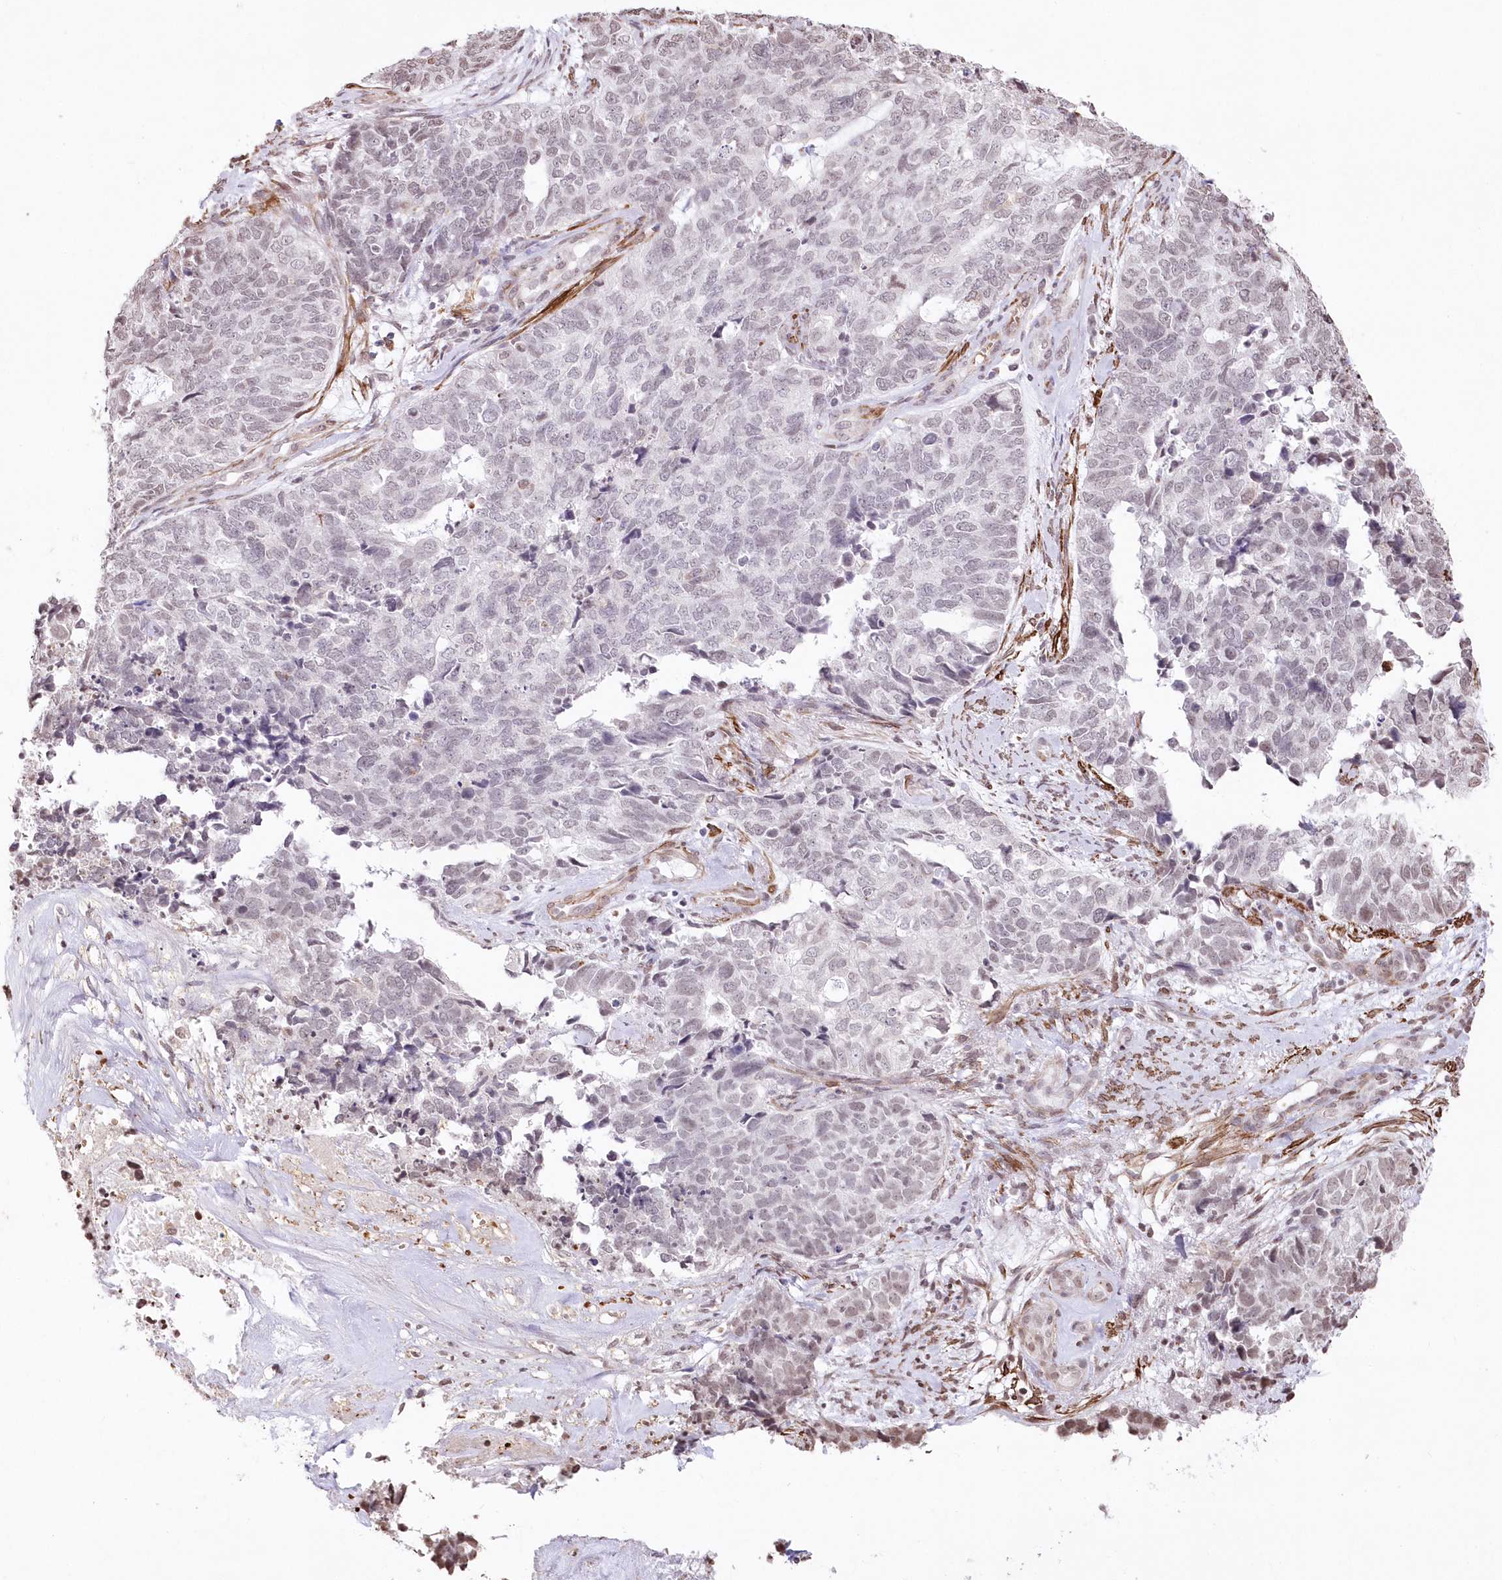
{"staining": {"intensity": "negative", "quantity": "none", "location": "none"}, "tissue": "cervical cancer", "cell_type": "Tumor cells", "image_type": "cancer", "snomed": [{"axis": "morphology", "description": "Squamous cell carcinoma, NOS"}, {"axis": "topography", "description": "Cervix"}], "caption": "Image shows no significant protein positivity in tumor cells of cervical cancer.", "gene": "RBM27", "patient": {"sex": "female", "age": 63}}